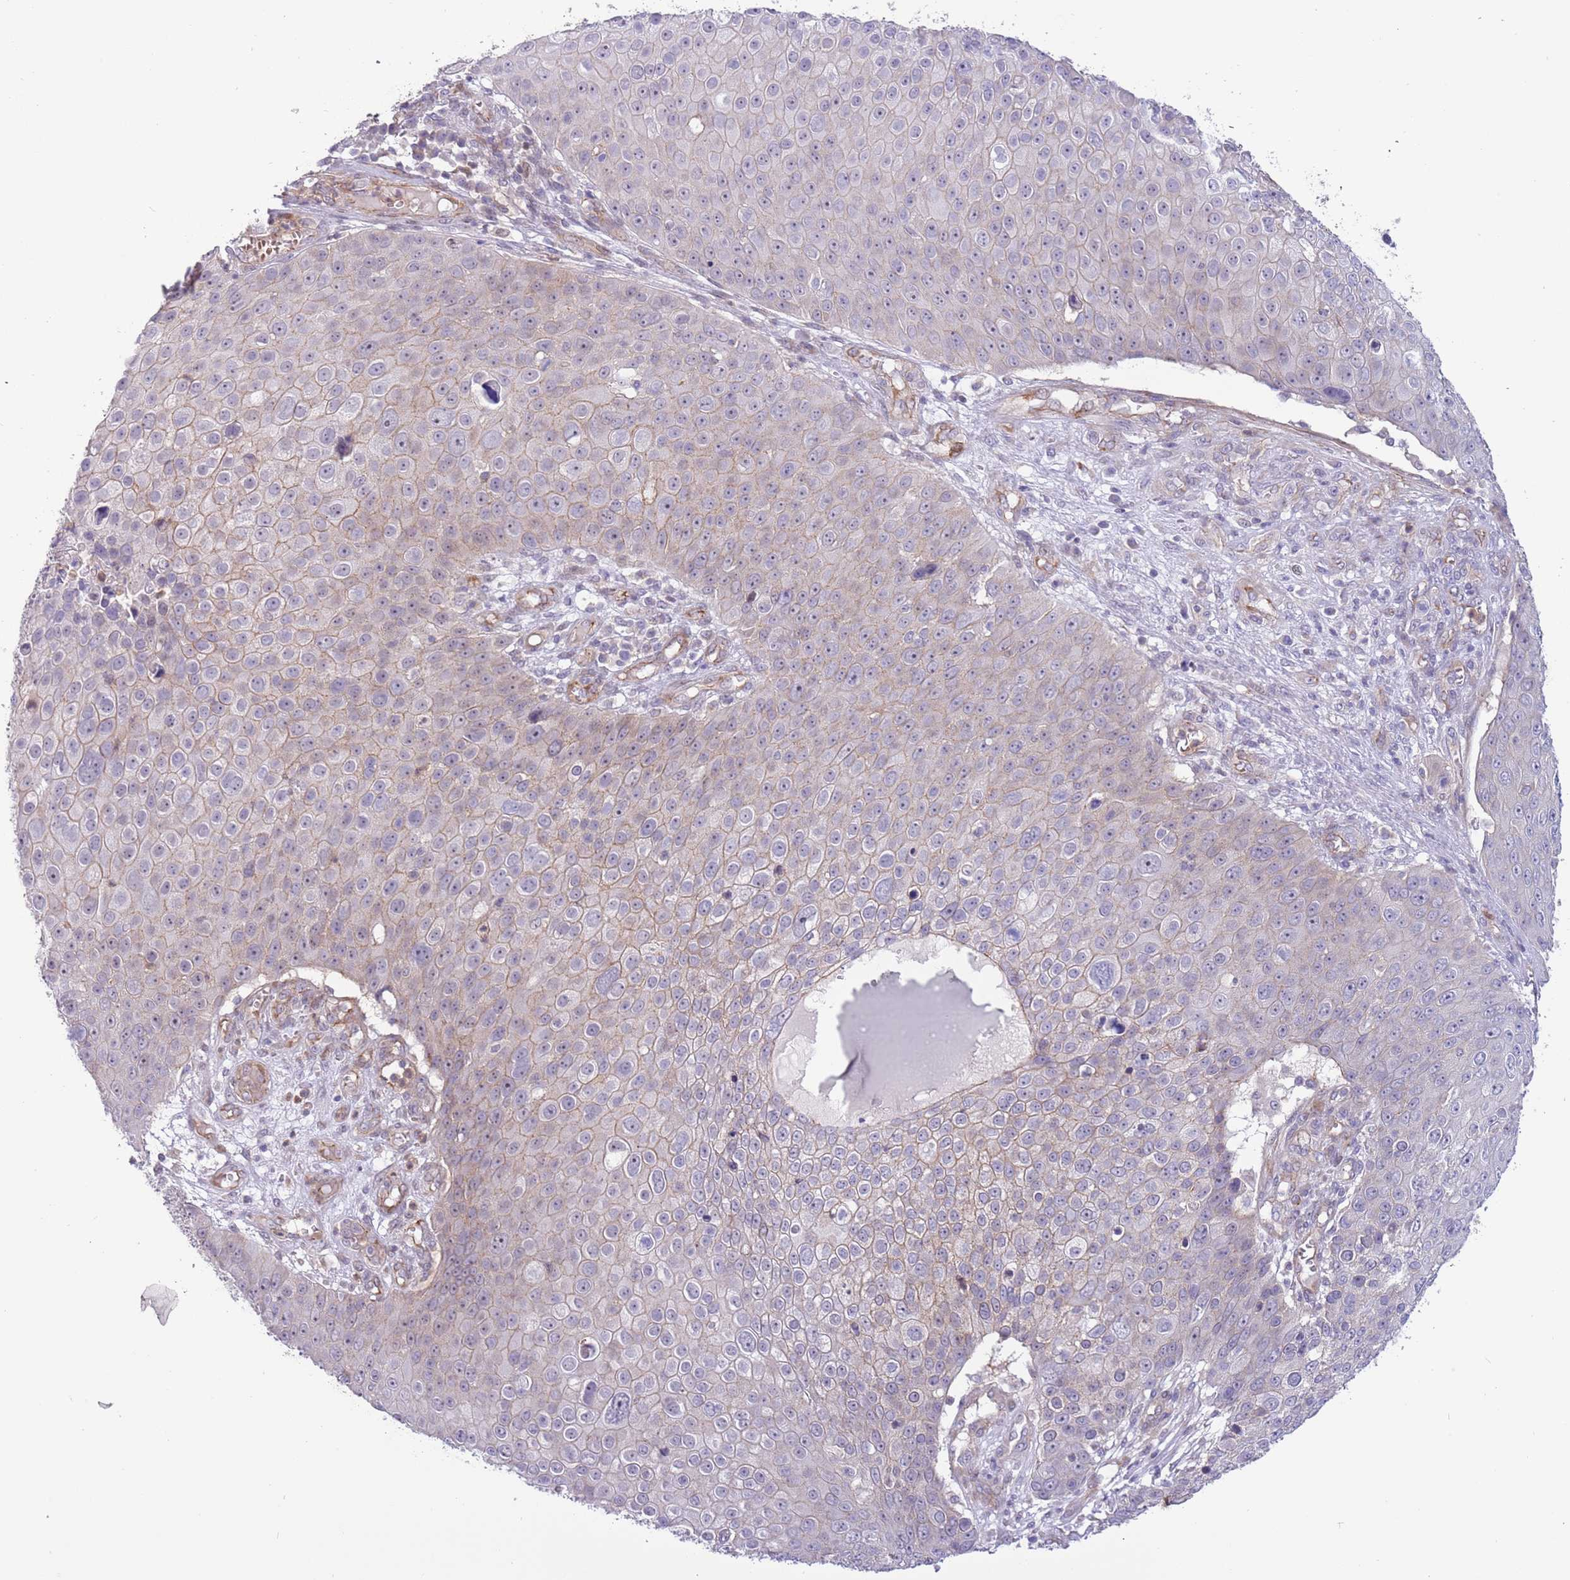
{"staining": {"intensity": "weak", "quantity": ">75%", "location": "cytoplasmic/membranous"}, "tissue": "skin cancer", "cell_type": "Tumor cells", "image_type": "cancer", "snomed": [{"axis": "morphology", "description": "Squamous cell carcinoma, NOS"}, {"axis": "topography", "description": "Skin"}], "caption": "Protein expression analysis of skin cancer shows weak cytoplasmic/membranous staining in about >75% of tumor cells. (Brightfield microscopy of DAB IHC at high magnification).", "gene": "ITGB6", "patient": {"sex": "male", "age": 71}}